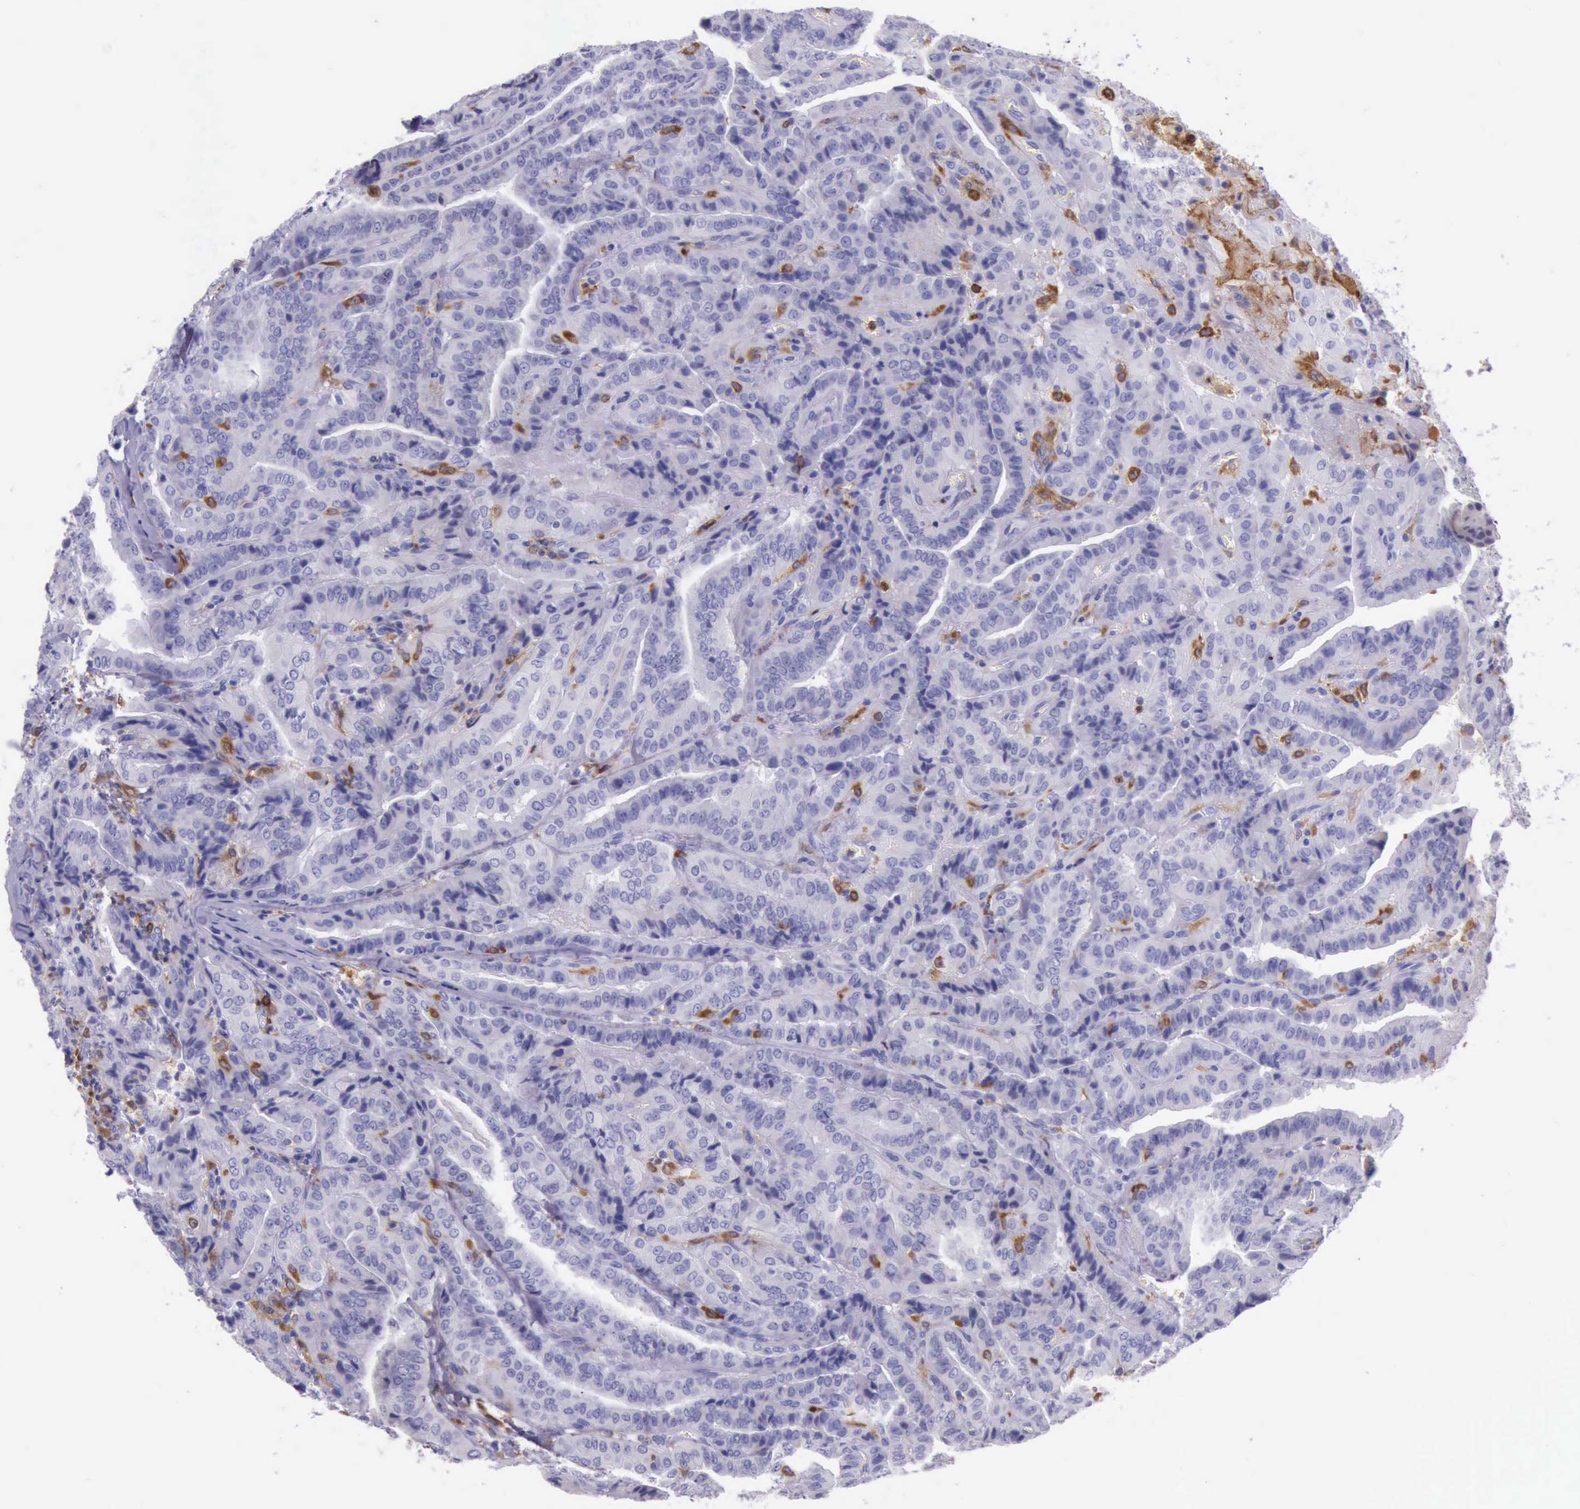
{"staining": {"intensity": "negative", "quantity": "none", "location": "none"}, "tissue": "thyroid cancer", "cell_type": "Tumor cells", "image_type": "cancer", "snomed": [{"axis": "morphology", "description": "Papillary adenocarcinoma, NOS"}, {"axis": "topography", "description": "Thyroid gland"}], "caption": "This is a micrograph of immunohistochemistry (IHC) staining of thyroid papillary adenocarcinoma, which shows no staining in tumor cells.", "gene": "BTK", "patient": {"sex": "female", "age": 71}}